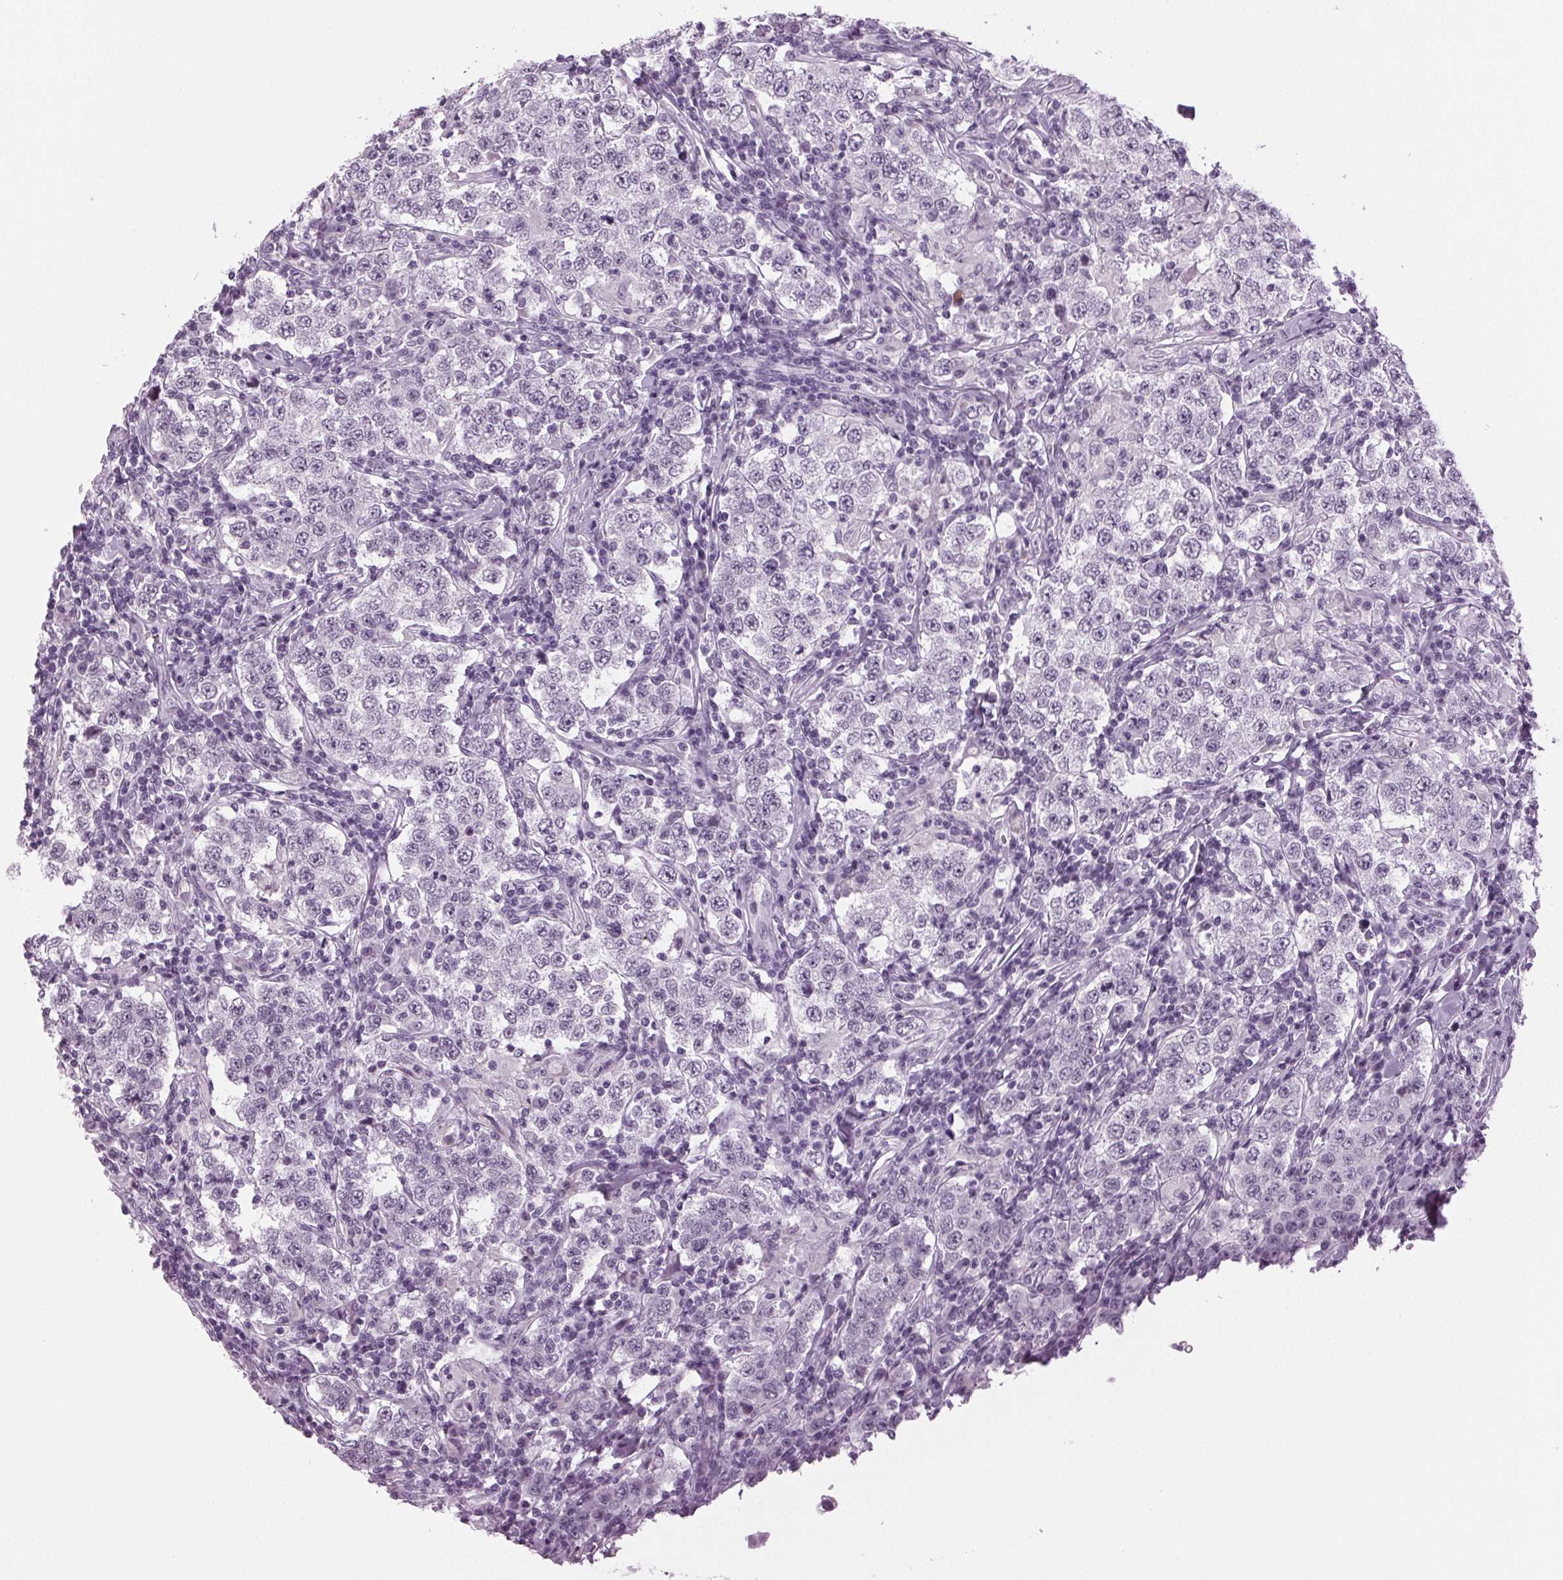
{"staining": {"intensity": "negative", "quantity": "none", "location": "none"}, "tissue": "testis cancer", "cell_type": "Tumor cells", "image_type": "cancer", "snomed": [{"axis": "morphology", "description": "Seminoma, NOS"}, {"axis": "morphology", "description": "Carcinoma, Embryonal, NOS"}, {"axis": "topography", "description": "Testis"}], "caption": "Seminoma (testis) was stained to show a protein in brown. There is no significant expression in tumor cells.", "gene": "DNAH12", "patient": {"sex": "male", "age": 41}}